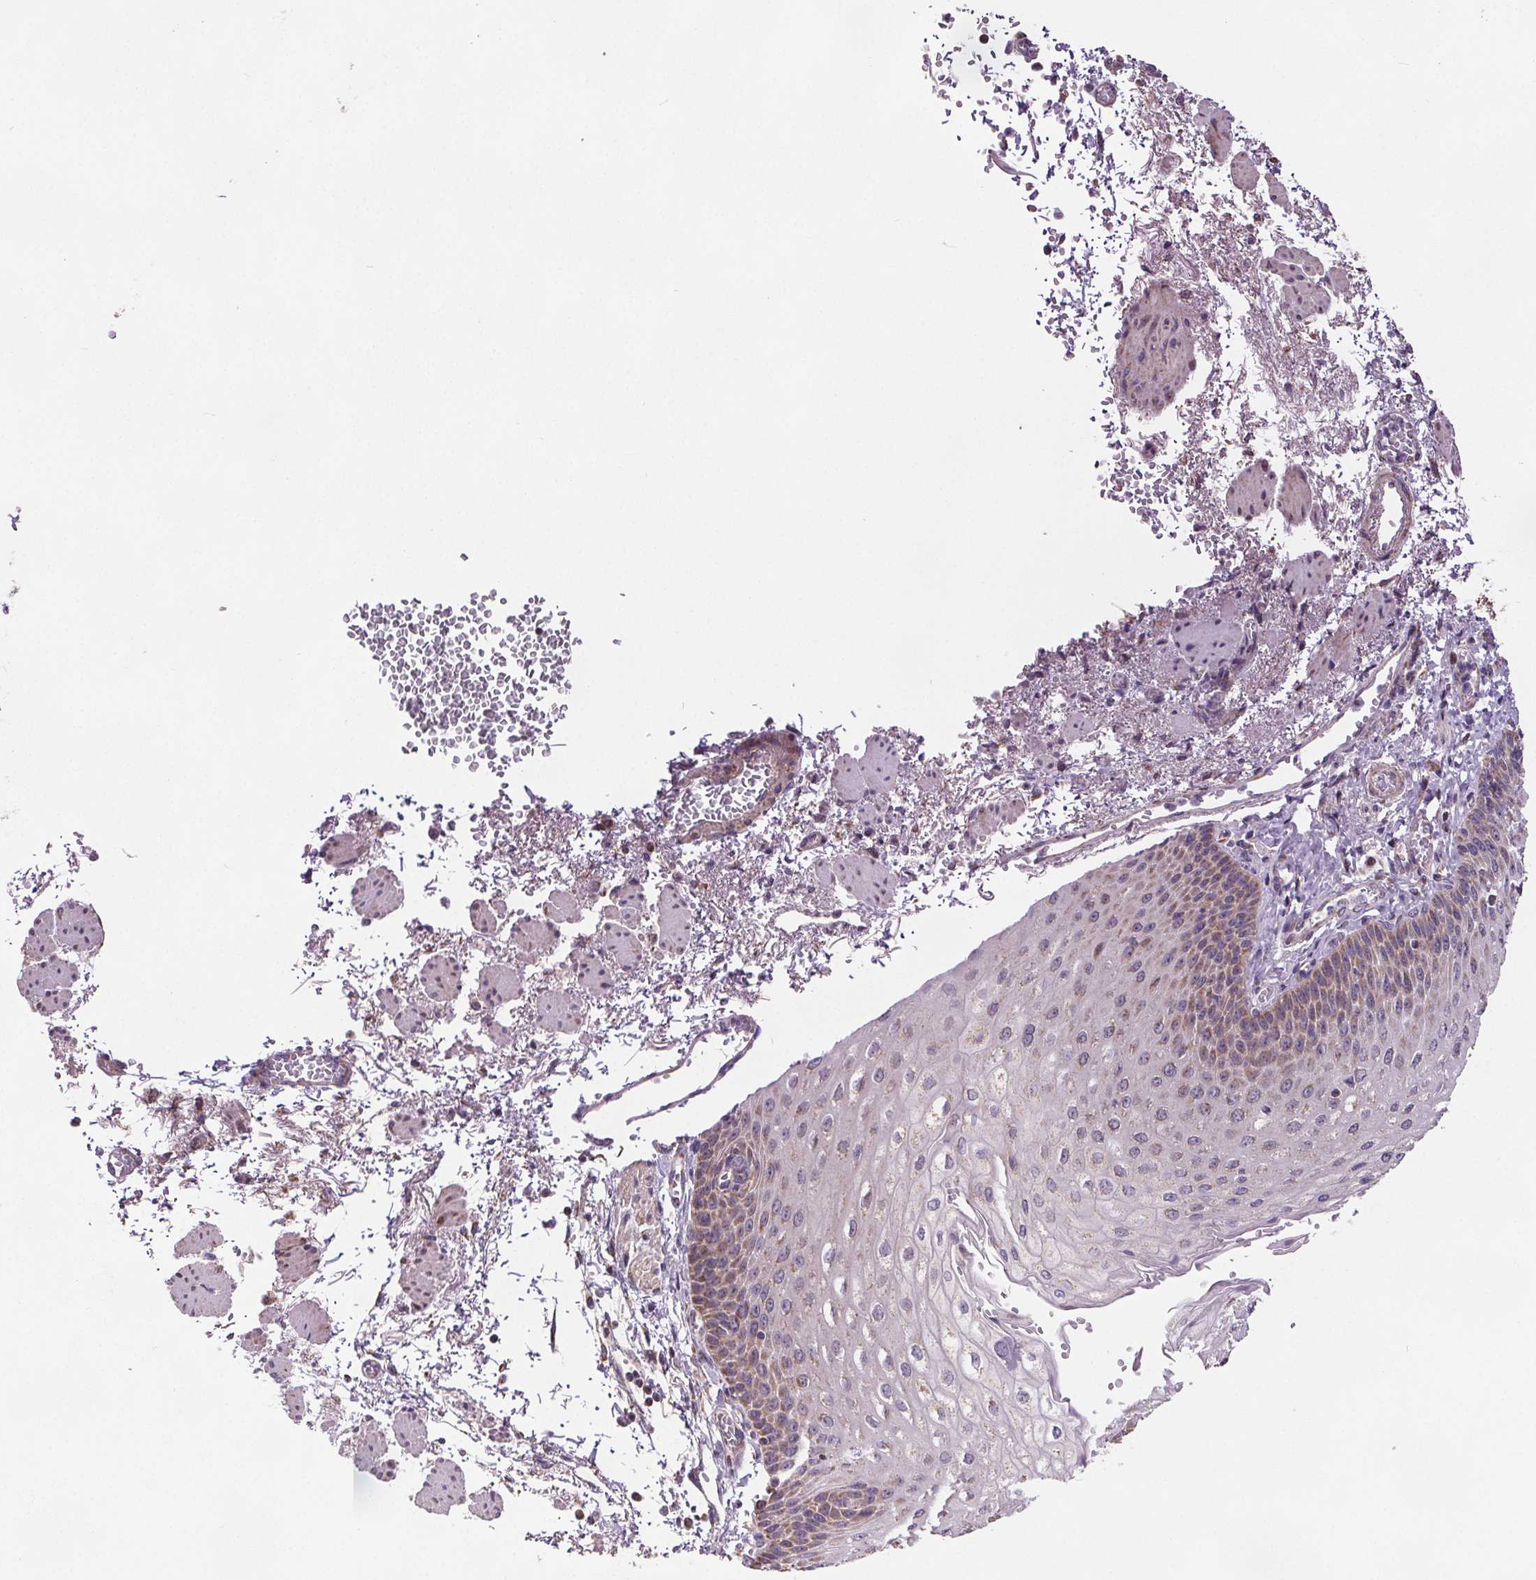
{"staining": {"intensity": "moderate", "quantity": "25%-75%", "location": "cytoplasmic/membranous"}, "tissue": "esophagus", "cell_type": "Squamous epithelial cells", "image_type": "normal", "snomed": [{"axis": "morphology", "description": "Normal tissue, NOS"}, {"axis": "morphology", "description": "Adenocarcinoma, NOS"}, {"axis": "topography", "description": "Esophagus"}], "caption": "High-power microscopy captured an immunohistochemistry histopathology image of unremarkable esophagus, revealing moderate cytoplasmic/membranous expression in about 25%-75% of squamous epithelial cells.", "gene": "SUCLA2", "patient": {"sex": "male", "age": 81}}